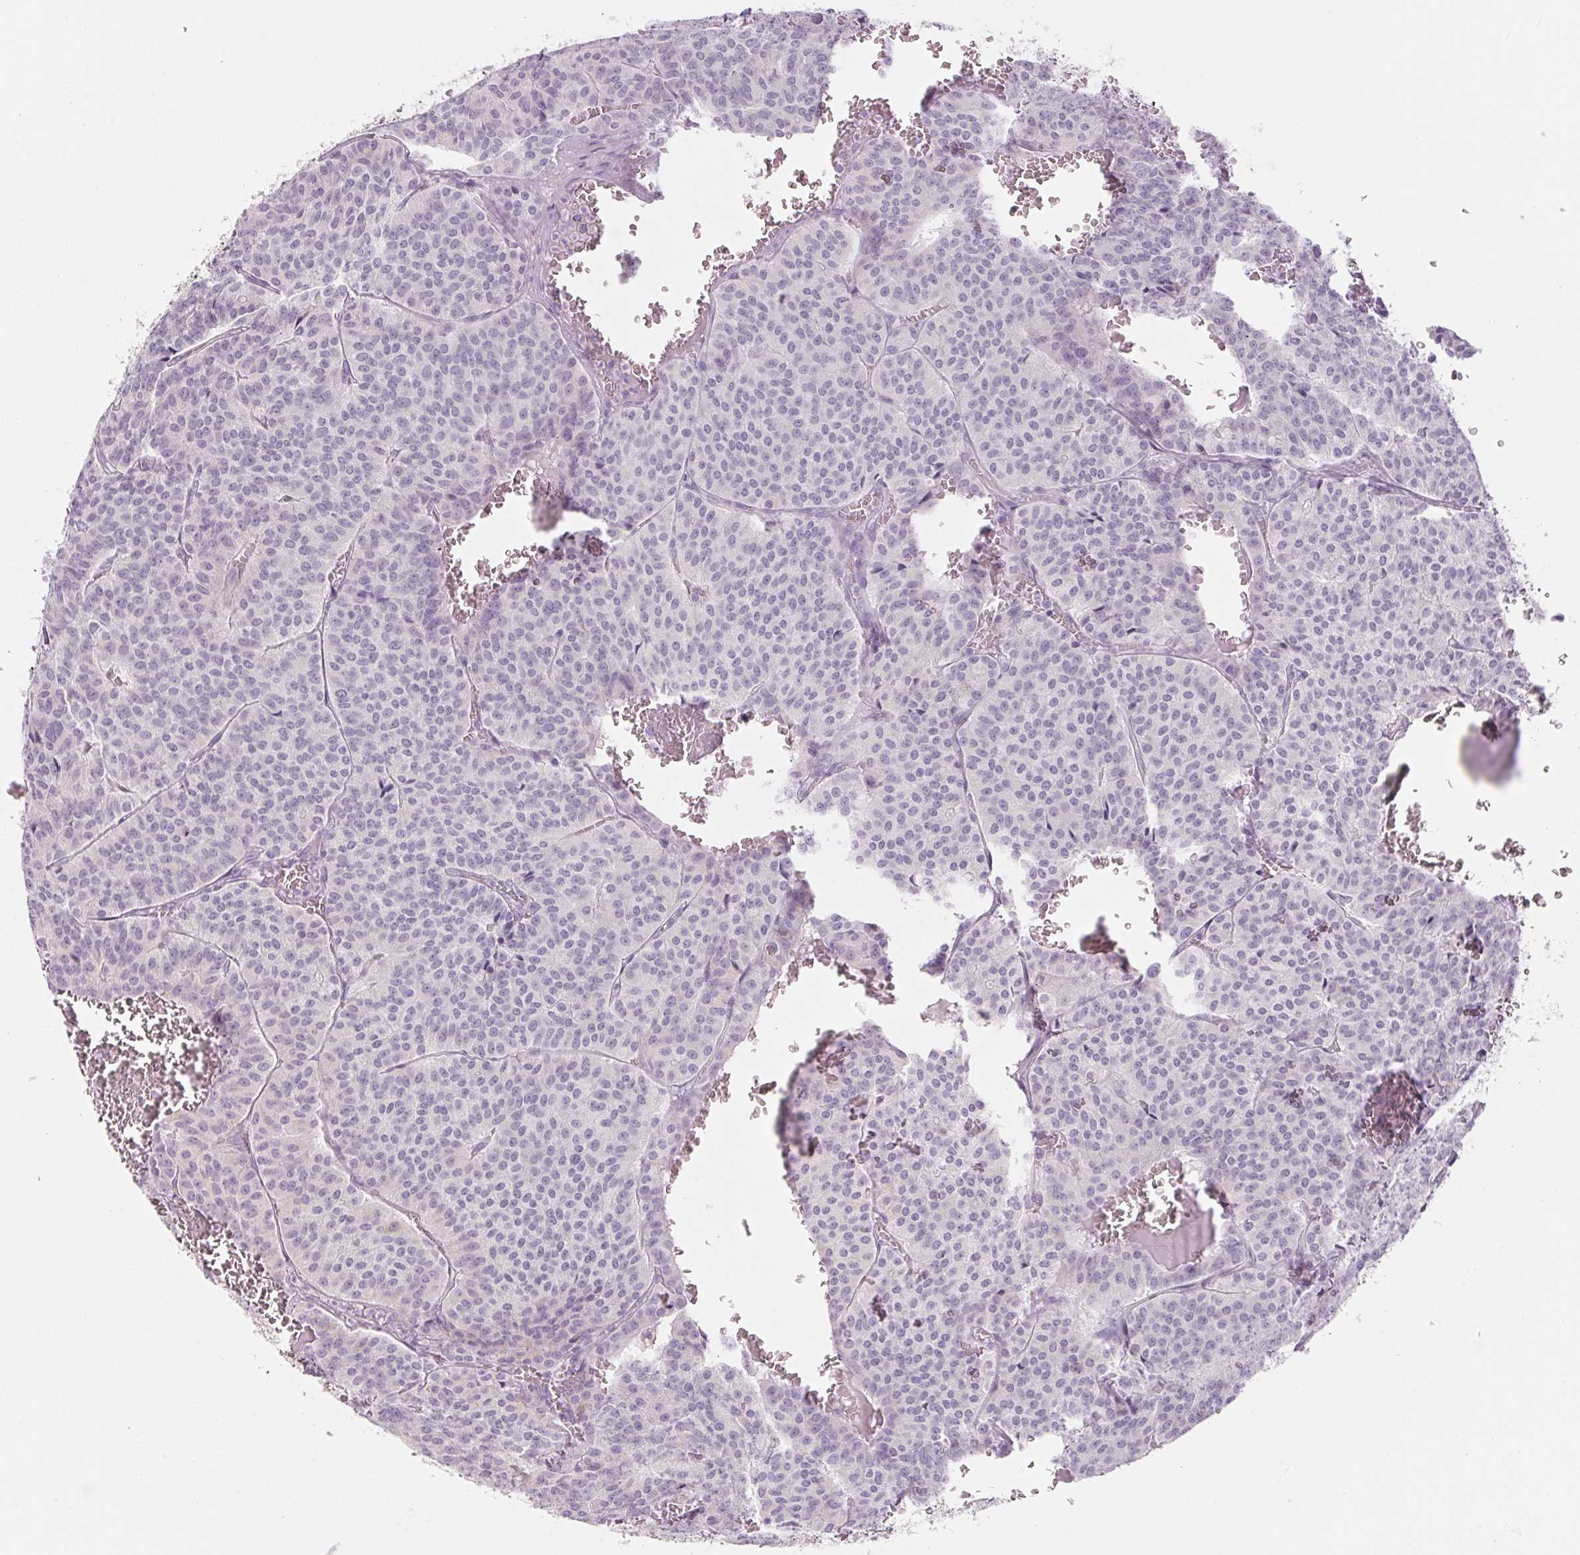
{"staining": {"intensity": "negative", "quantity": "none", "location": "none"}, "tissue": "carcinoid", "cell_type": "Tumor cells", "image_type": "cancer", "snomed": [{"axis": "morphology", "description": "Carcinoid, malignant, NOS"}, {"axis": "topography", "description": "Lung"}], "caption": "An immunohistochemistry micrograph of malignant carcinoid is shown. There is no staining in tumor cells of malignant carcinoid. (DAB (3,3'-diaminobenzidine) immunohistochemistry (IHC), high magnification).", "gene": "RPTN", "patient": {"sex": "male", "age": 70}}